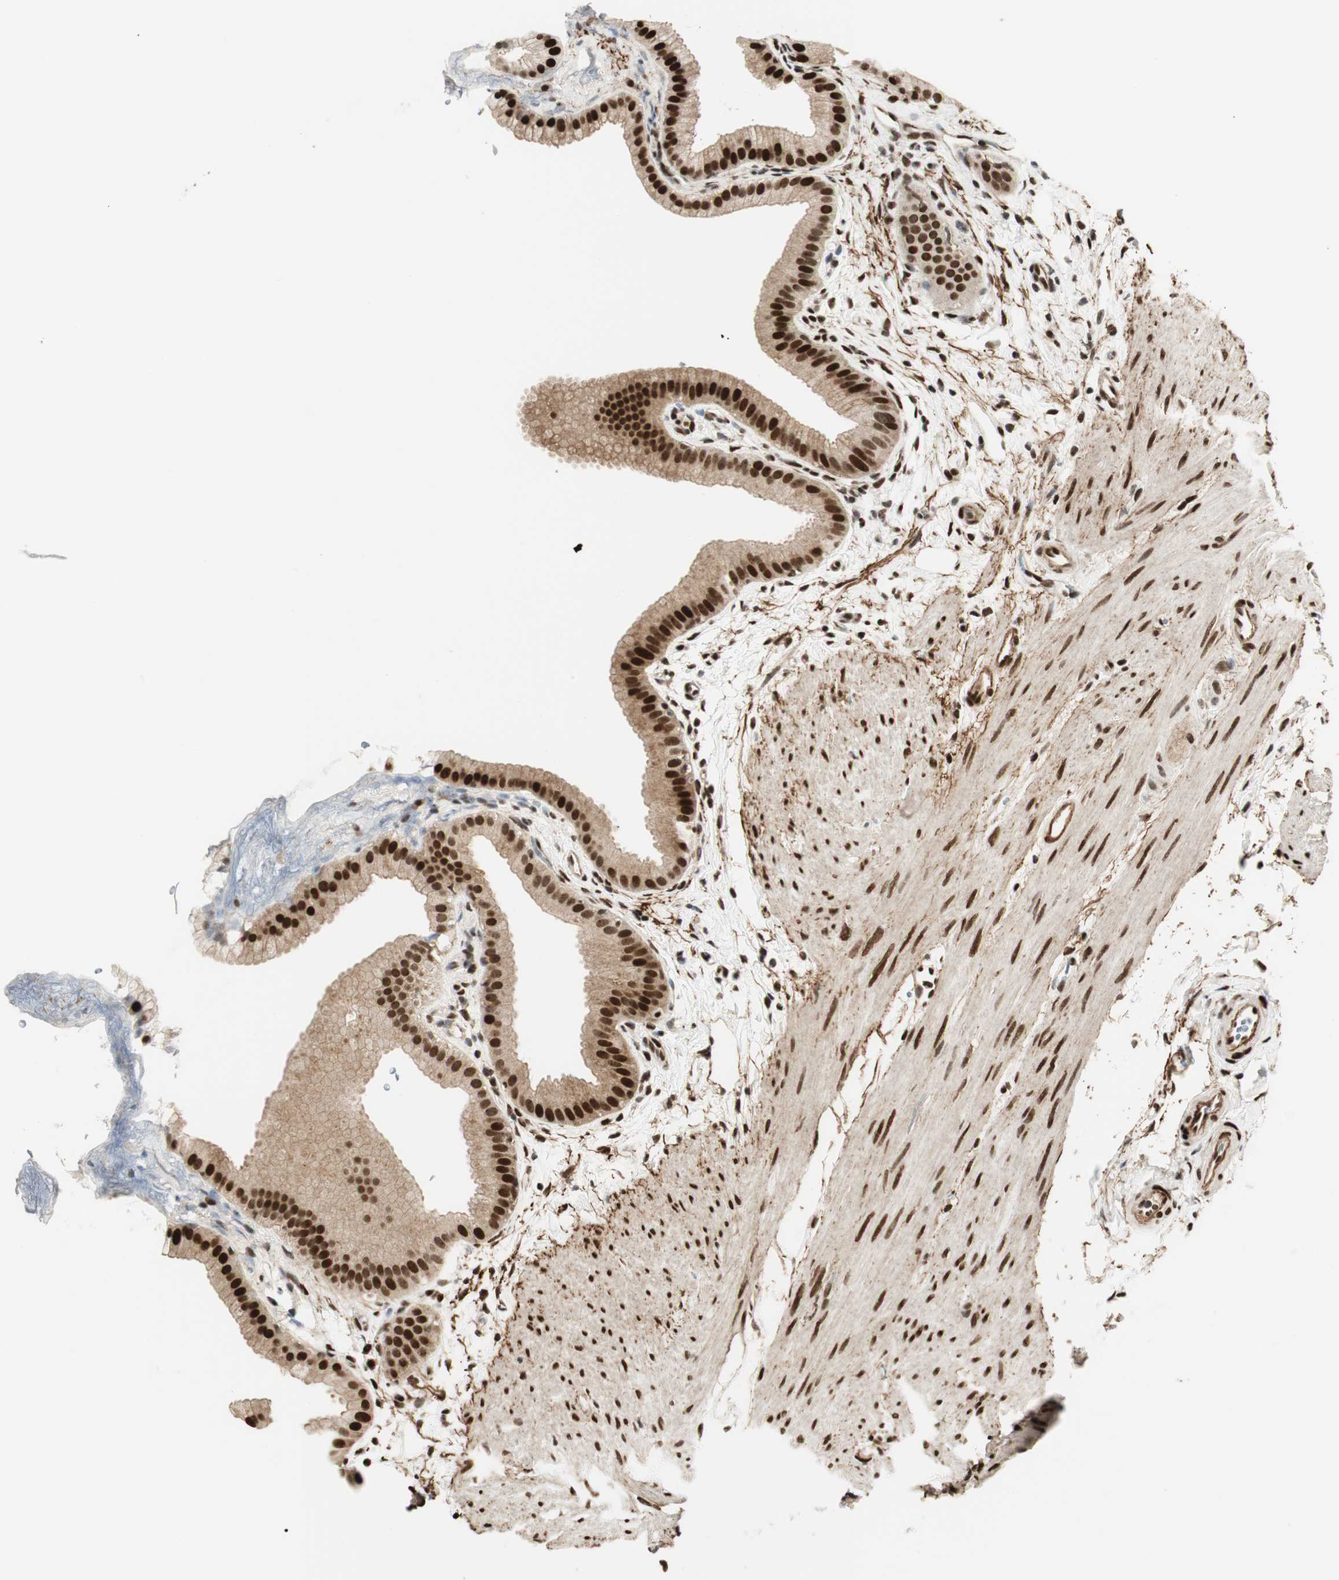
{"staining": {"intensity": "strong", "quantity": ">75%", "location": "cytoplasmic/membranous,nuclear"}, "tissue": "gallbladder", "cell_type": "Glandular cells", "image_type": "normal", "snomed": [{"axis": "morphology", "description": "Normal tissue, NOS"}, {"axis": "topography", "description": "Gallbladder"}], "caption": "Immunohistochemical staining of benign human gallbladder reveals high levels of strong cytoplasmic/membranous,nuclear staining in approximately >75% of glandular cells.", "gene": "RING1", "patient": {"sex": "female", "age": 64}}